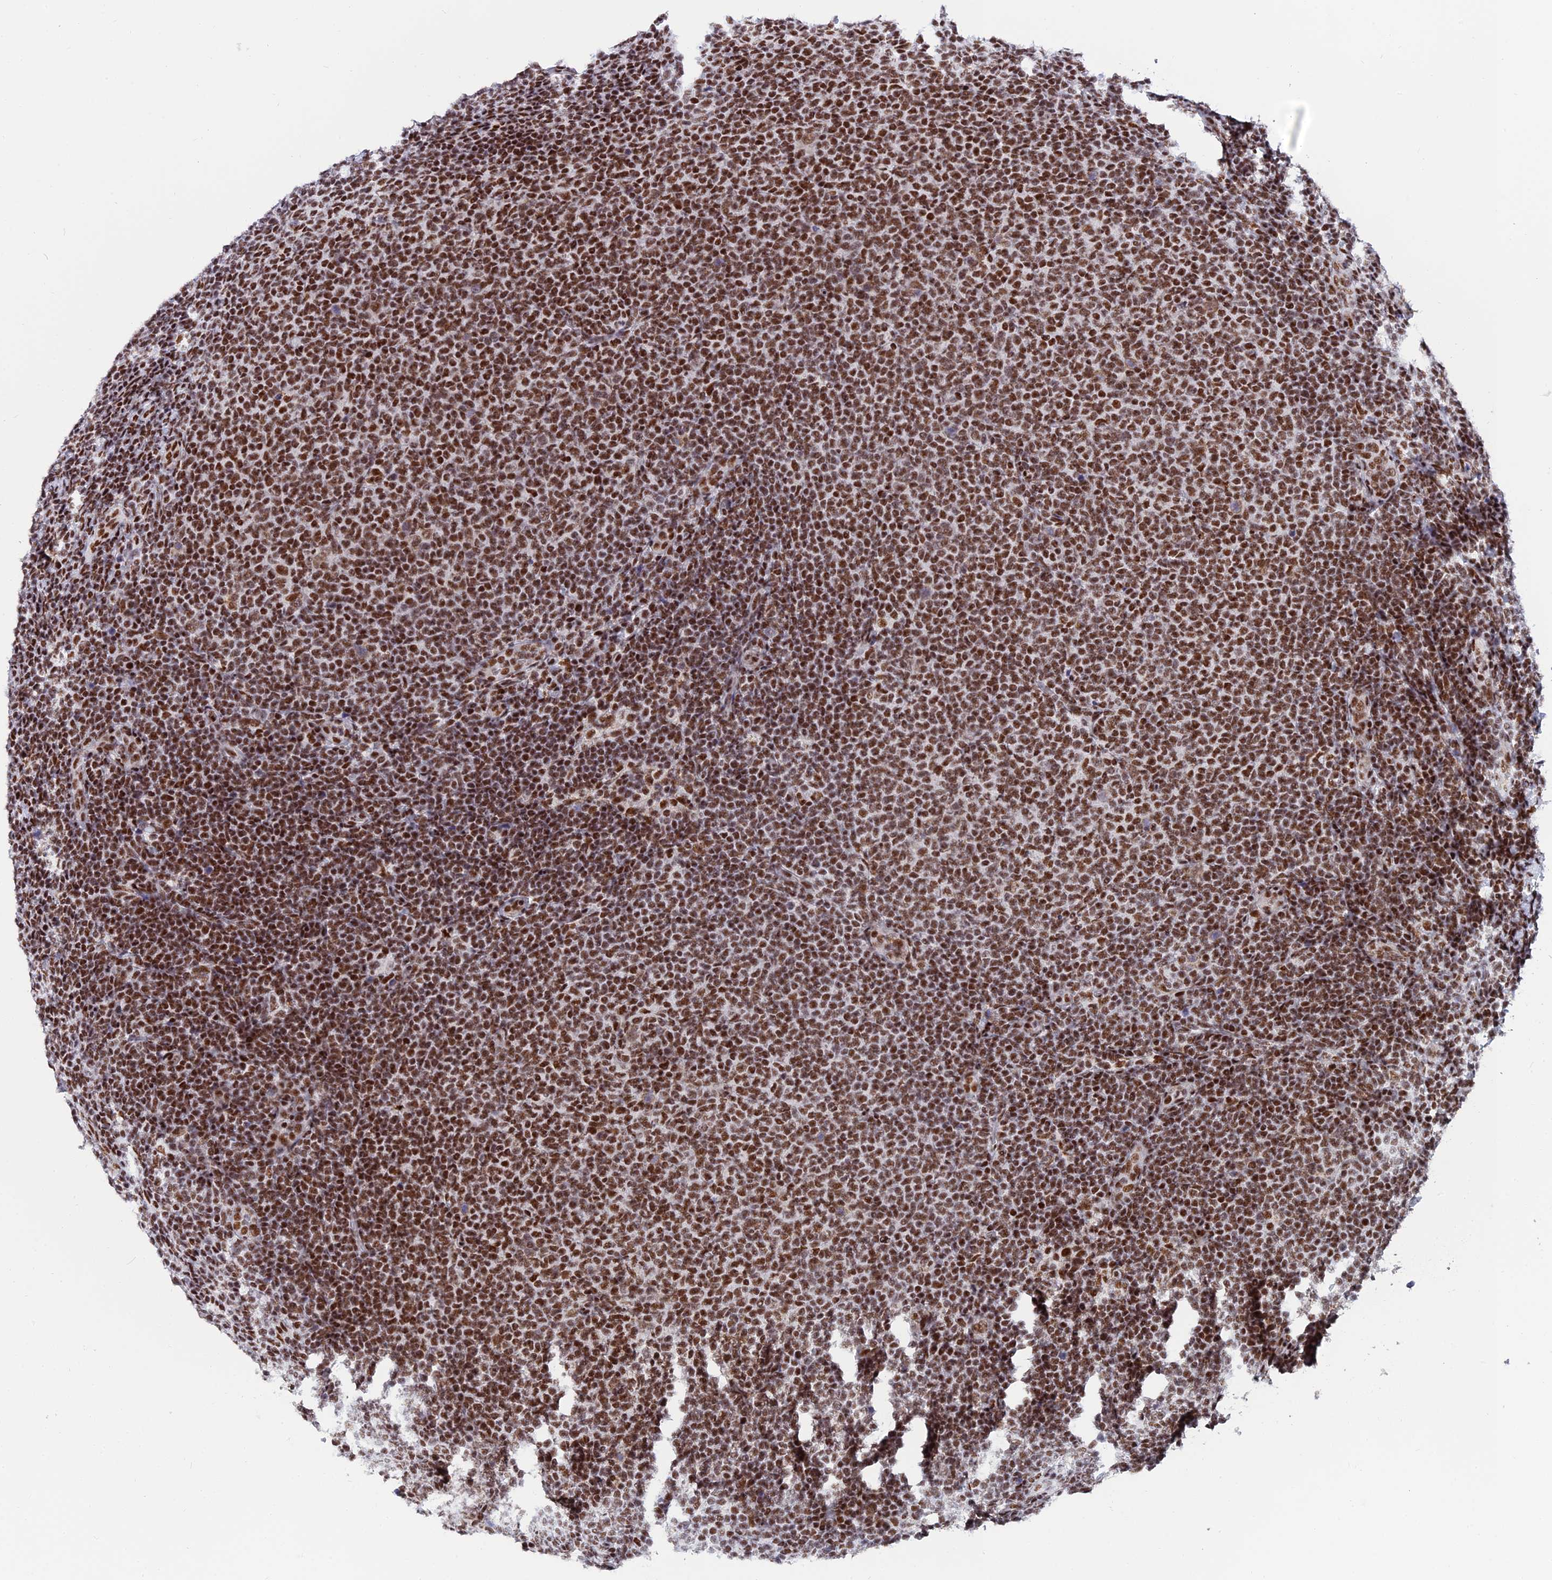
{"staining": {"intensity": "strong", "quantity": ">75%", "location": "nuclear"}, "tissue": "lymphoma", "cell_type": "Tumor cells", "image_type": "cancer", "snomed": [{"axis": "morphology", "description": "Malignant lymphoma, non-Hodgkin's type, Low grade"}, {"axis": "topography", "description": "Lymph node"}], "caption": "Immunohistochemical staining of human malignant lymphoma, non-Hodgkin's type (low-grade) reveals high levels of strong nuclear protein positivity in about >75% of tumor cells.", "gene": "USP22", "patient": {"sex": "male", "age": 66}}